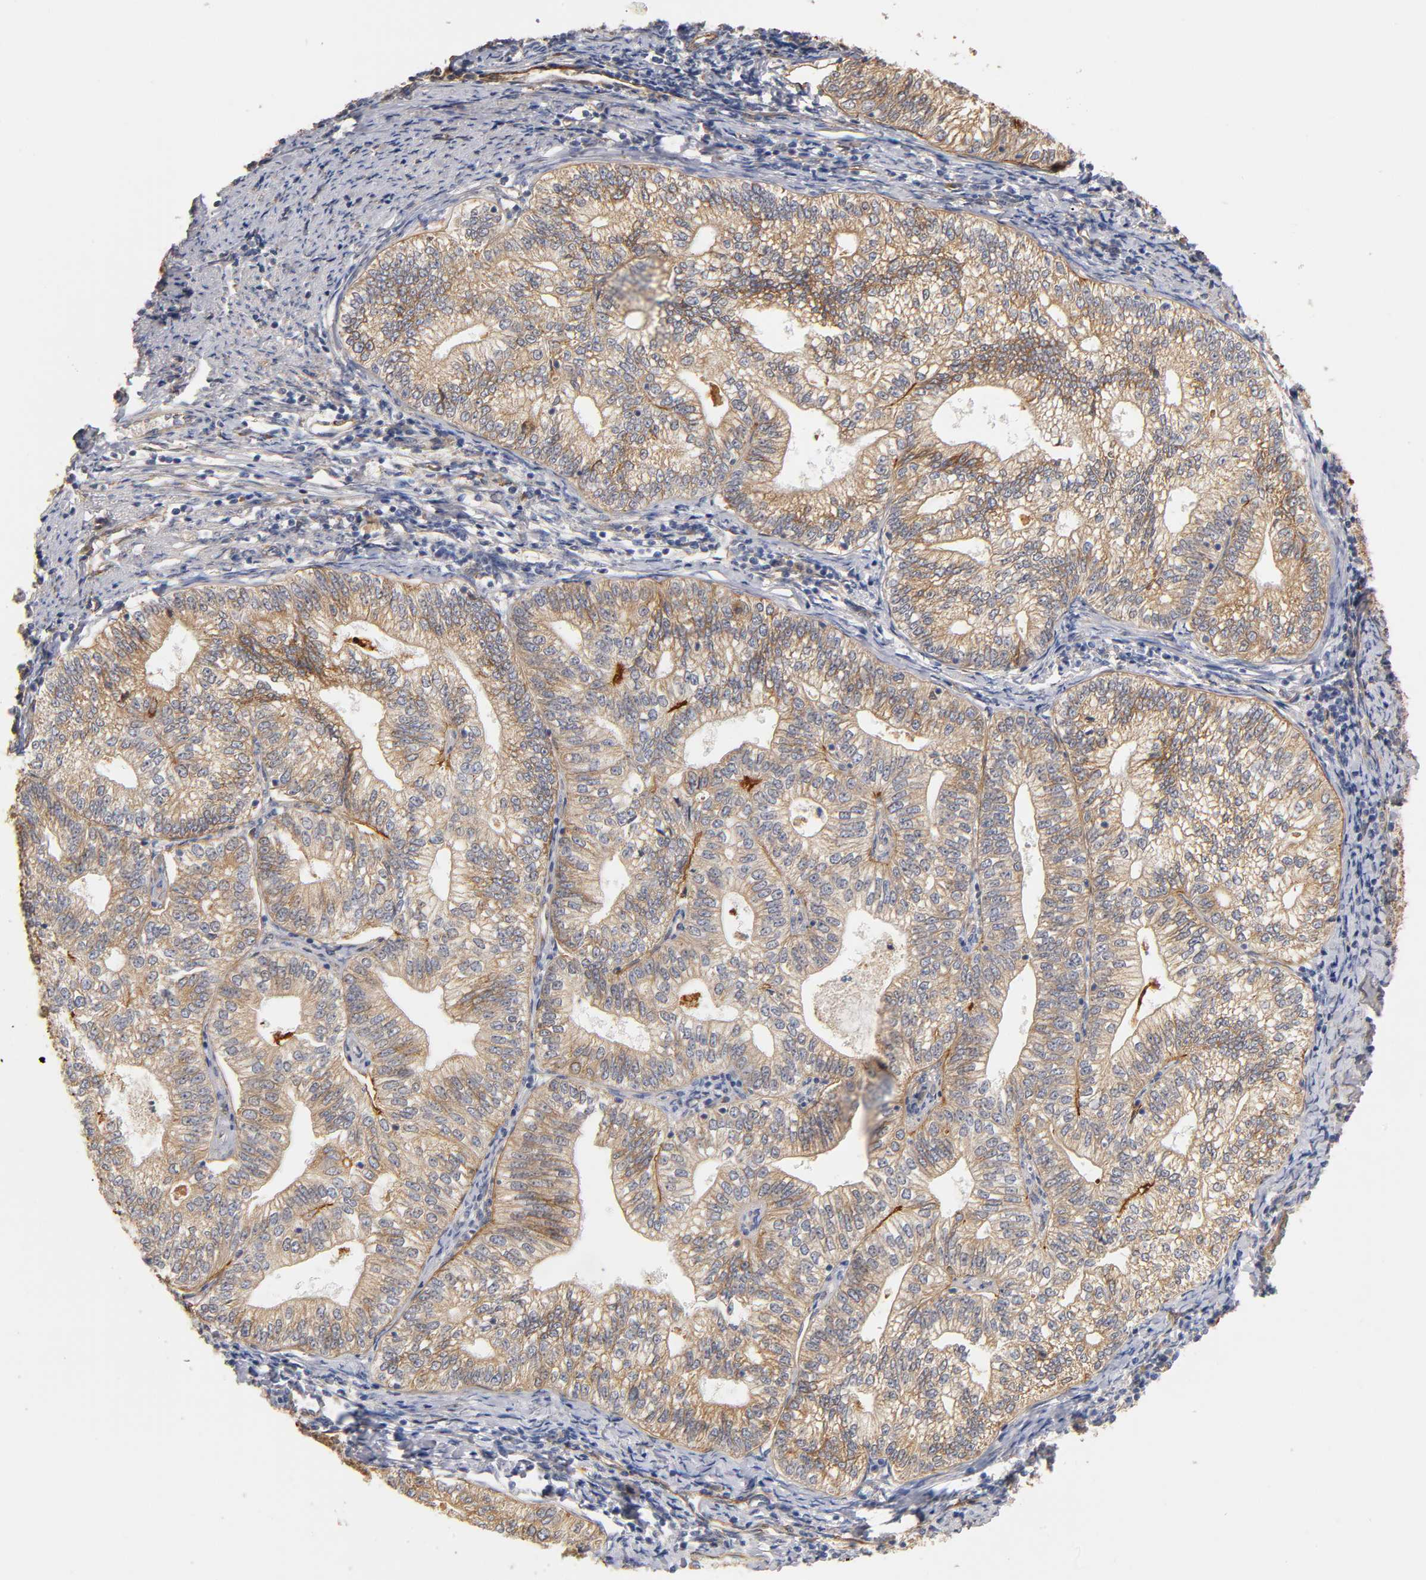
{"staining": {"intensity": "moderate", "quantity": ">75%", "location": "cytoplasmic/membranous"}, "tissue": "endometrial cancer", "cell_type": "Tumor cells", "image_type": "cancer", "snomed": [{"axis": "morphology", "description": "Adenocarcinoma, NOS"}, {"axis": "topography", "description": "Endometrium"}], "caption": "Tumor cells display medium levels of moderate cytoplasmic/membranous expression in about >75% of cells in human endometrial cancer. The staining was performed using DAB (3,3'-diaminobenzidine) to visualize the protein expression in brown, while the nuclei were stained in blue with hematoxylin (Magnification: 20x).", "gene": "LAMB1", "patient": {"sex": "female", "age": 69}}